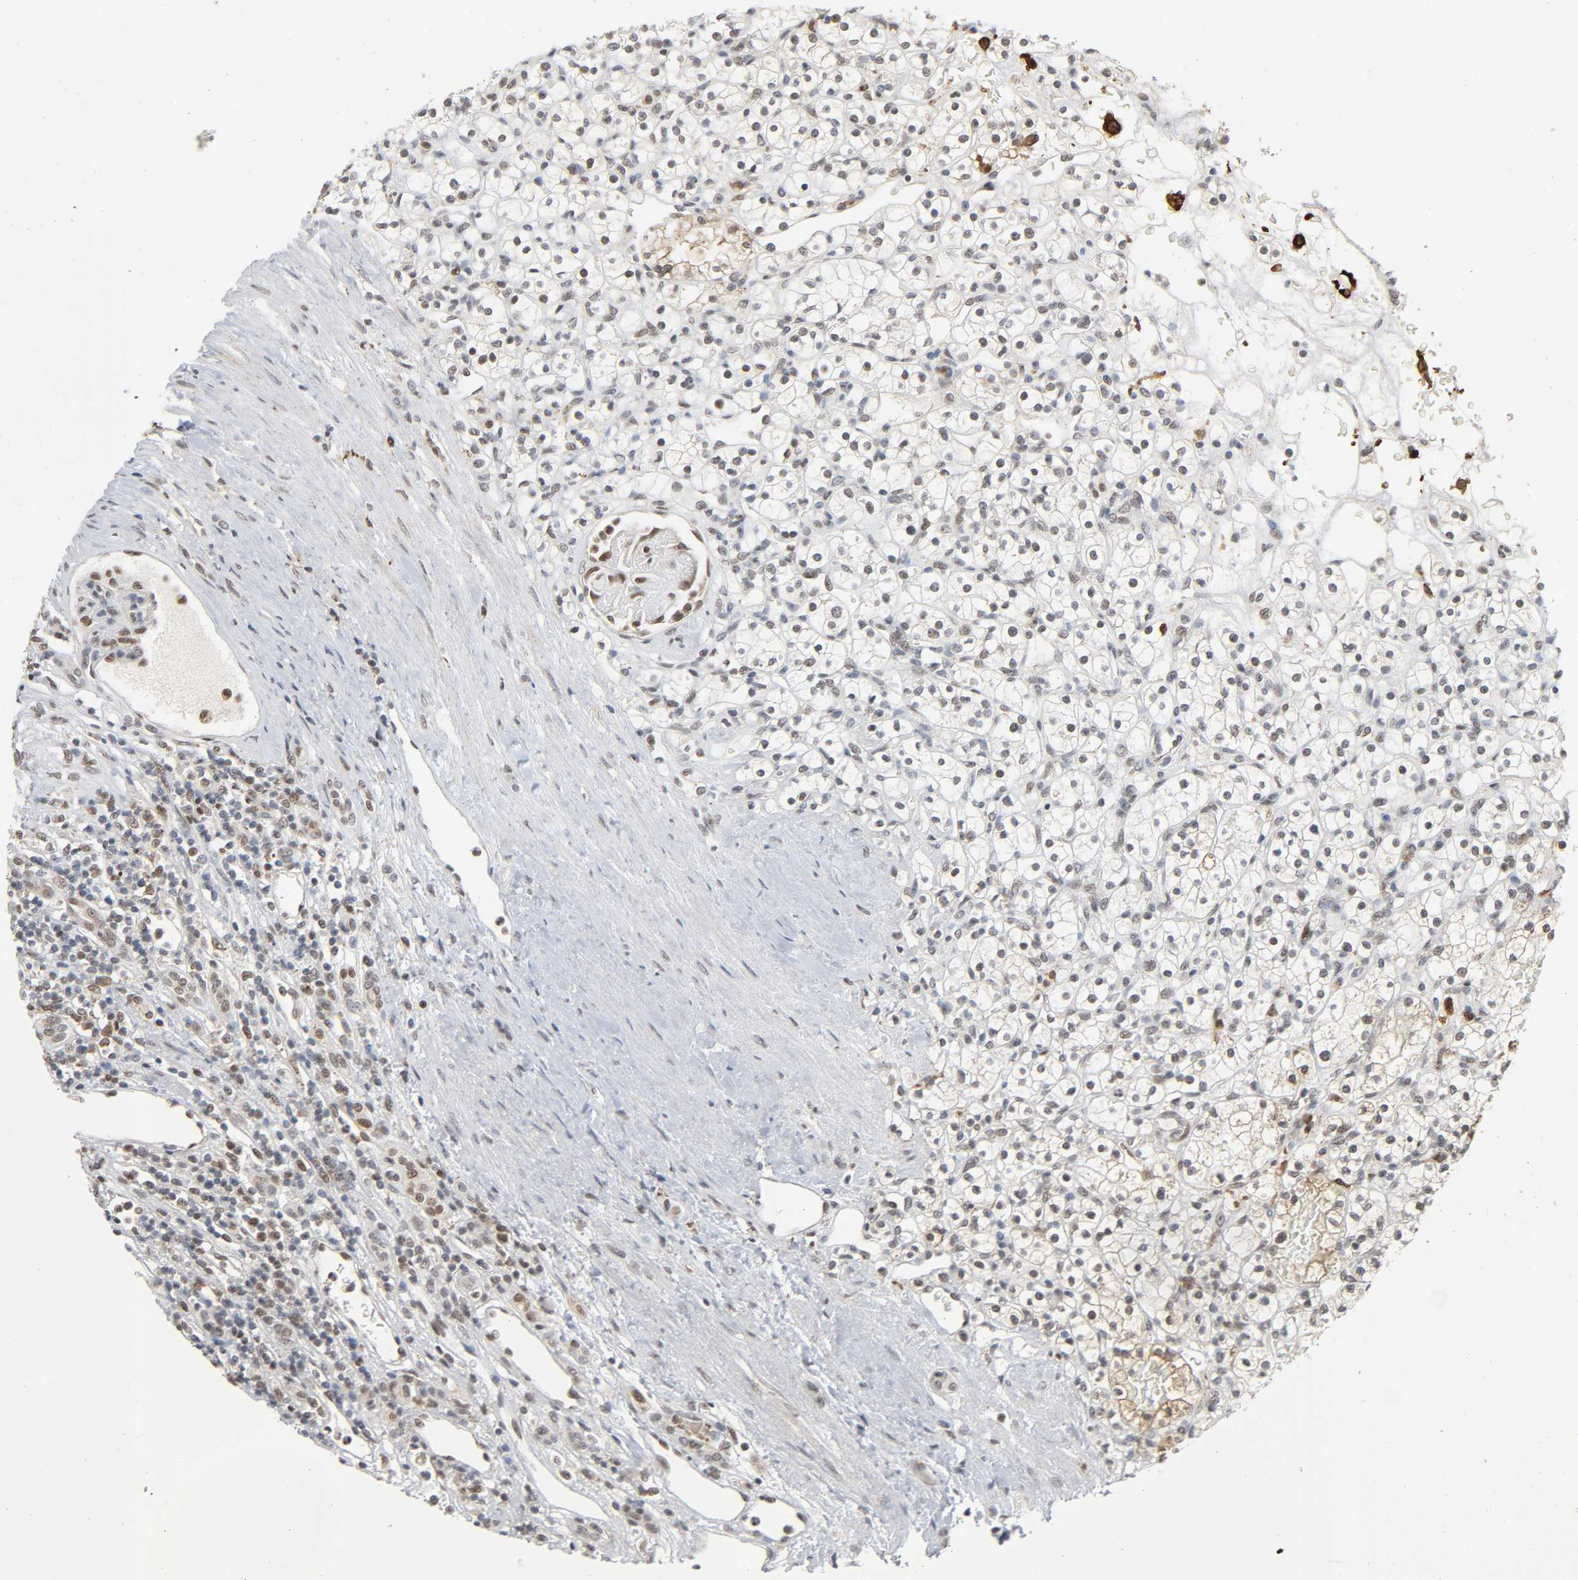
{"staining": {"intensity": "weak", "quantity": "<25%", "location": "nuclear"}, "tissue": "renal cancer", "cell_type": "Tumor cells", "image_type": "cancer", "snomed": [{"axis": "morphology", "description": "Normal tissue, NOS"}, {"axis": "morphology", "description": "Adenocarcinoma, NOS"}, {"axis": "topography", "description": "Kidney"}], "caption": "Protein analysis of renal adenocarcinoma demonstrates no significant staining in tumor cells.", "gene": "KAT2B", "patient": {"sex": "female", "age": 55}}